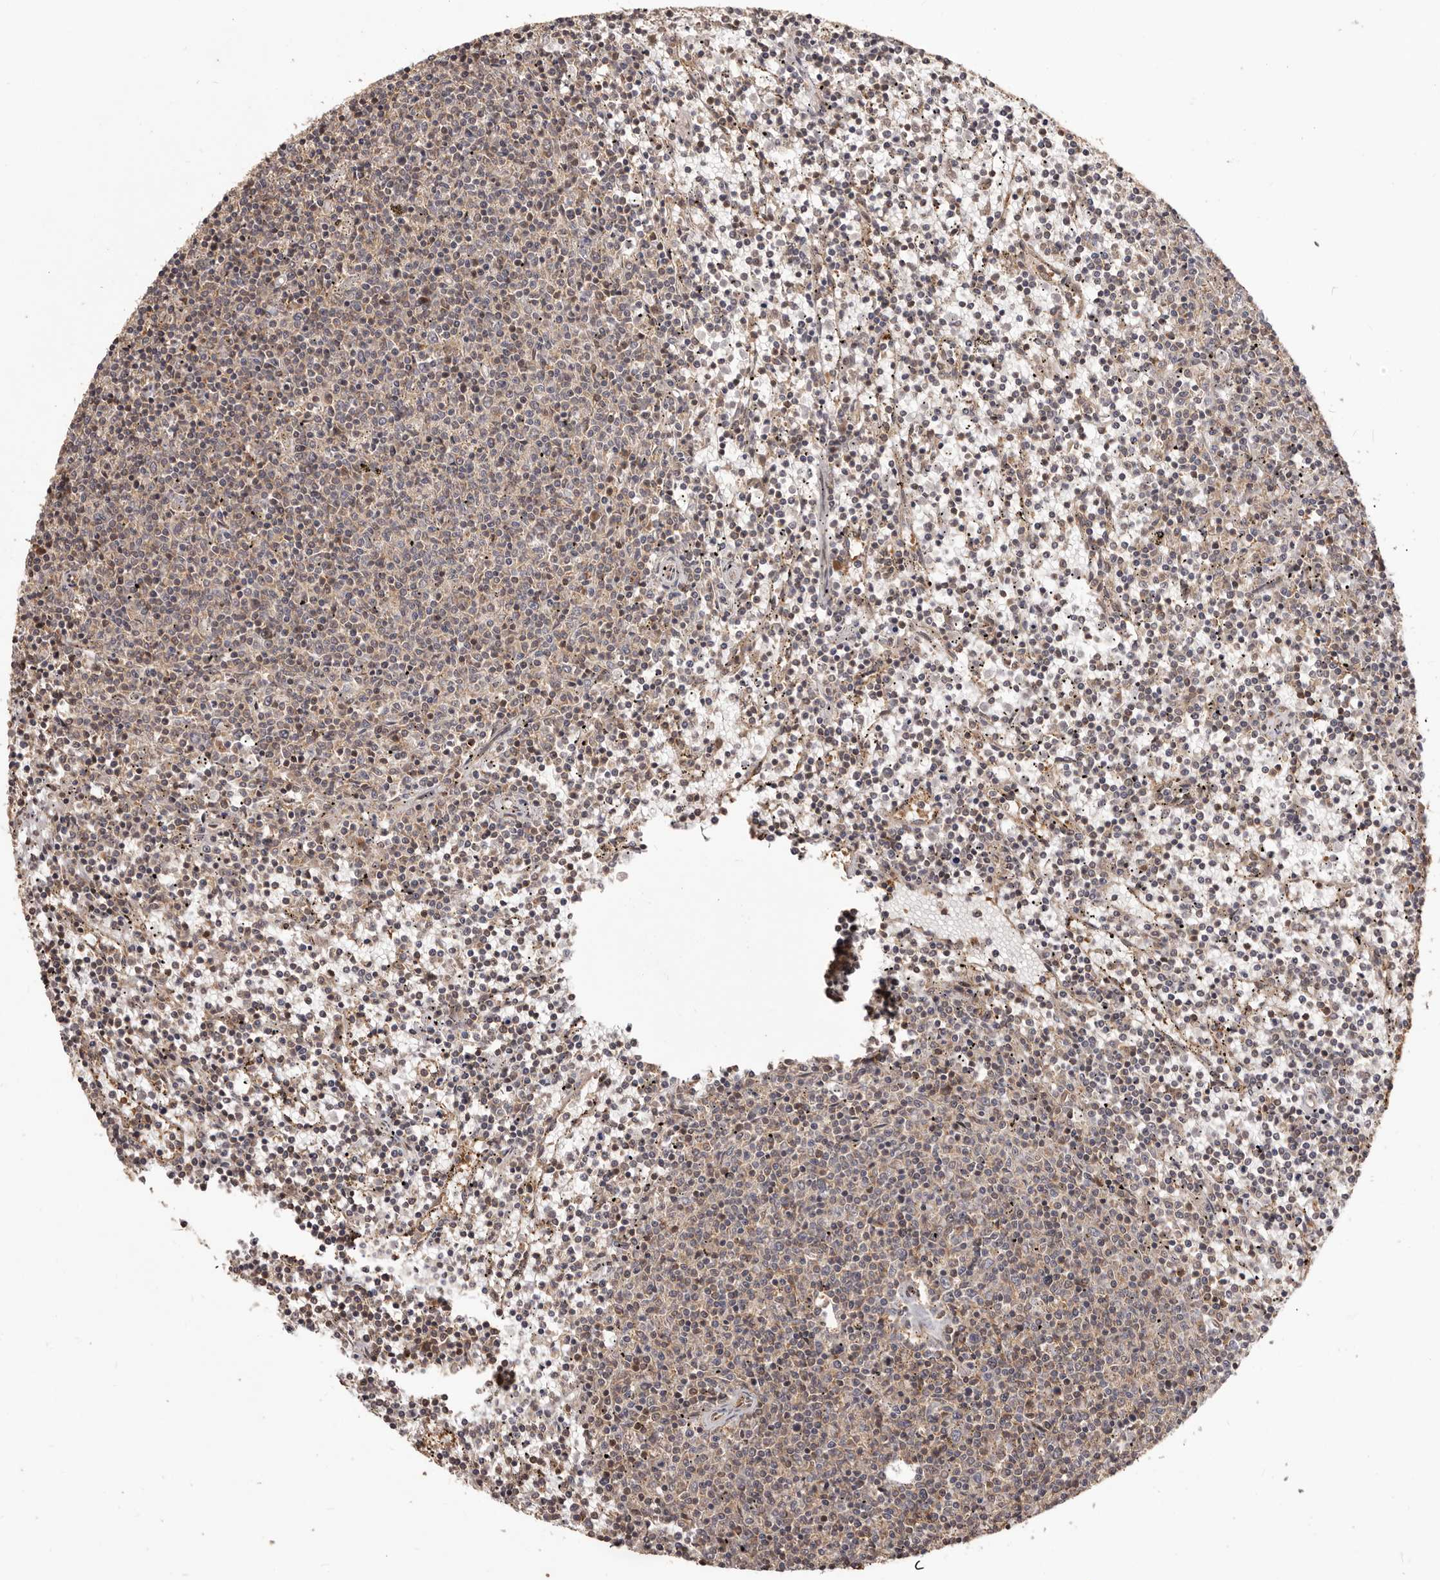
{"staining": {"intensity": "weak", "quantity": "<25%", "location": "cytoplasmic/membranous"}, "tissue": "lymphoma", "cell_type": "Tumor cells", "image_type": "cancer", "snomed": [{"axis": "morphology", "description": "Malignant lymphoma, non-Hodgkin's type, Low grade"}, {"axis": "topography", "description": "Spleen"}], "caption": "A high-resolution image shows immunohistochemistry (IHC) staining of lymphoma, which exhibits no significant expression in tumor cells. The staining is performed using DAB (3,3'-diaminobenzidine) brown chromogen with nuclei counter-stained in using hematoxylin.", "gene": "MTO1", "patient": {"sex": "female", "age": 50}}